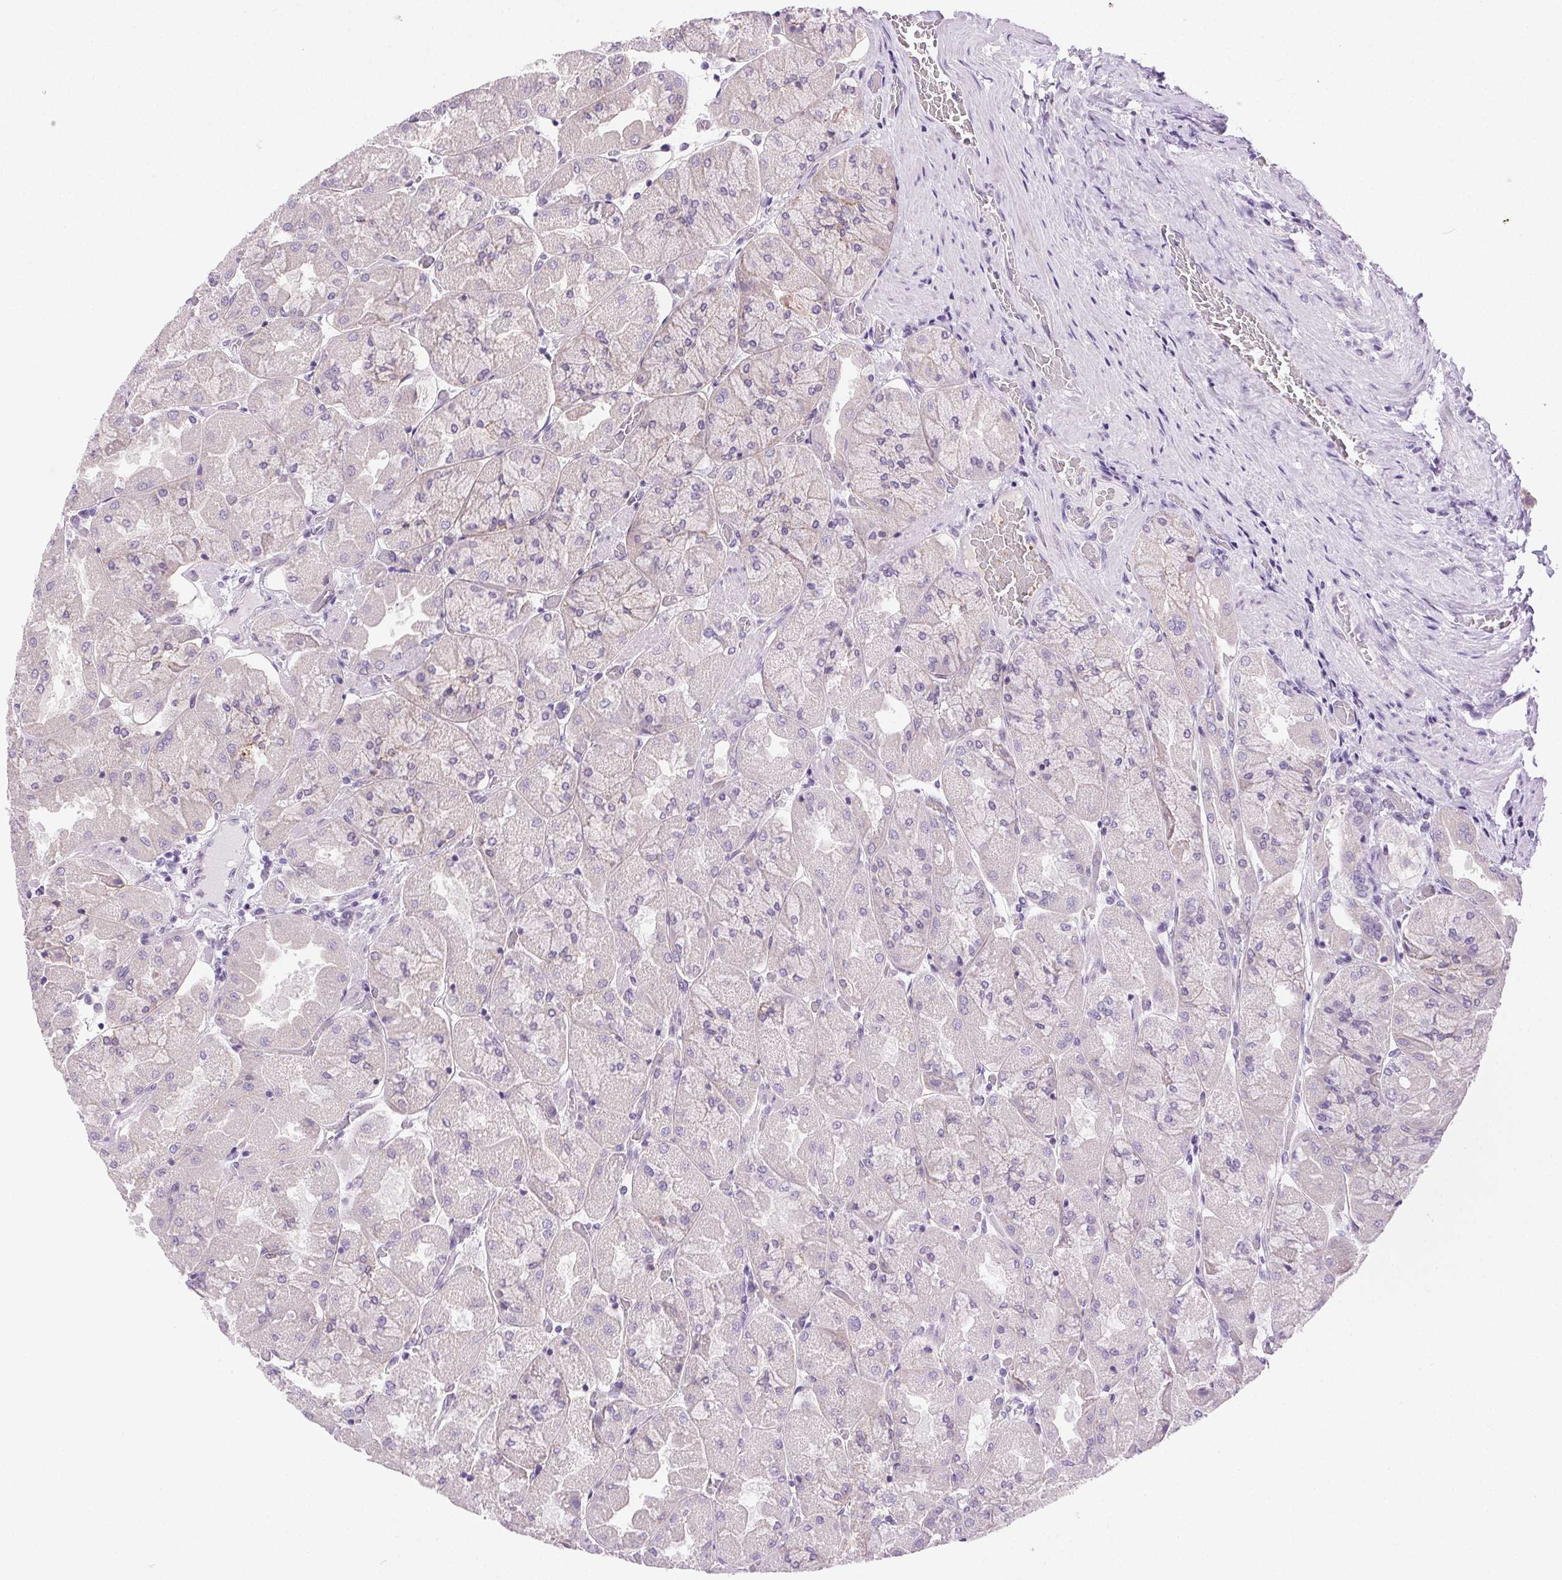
{"staining": {"intensity": "negative", "quantity": "none", "location": "none"}, "tissue": "stomach", "cell_type": "Glandular cells", "image_type": "normal", "snomed": [{"axis": "morphology", "description": "Normal tissue, NOS"}, {"axis": "topography", "description": "Stomach"}], "caption": "This is an immunohistochemistry (IHC) histopathology image of benign stomach. There is no staining in glandular cells.", "gene": "SYT11", "patient": {"sex": "female", "age": 61}}